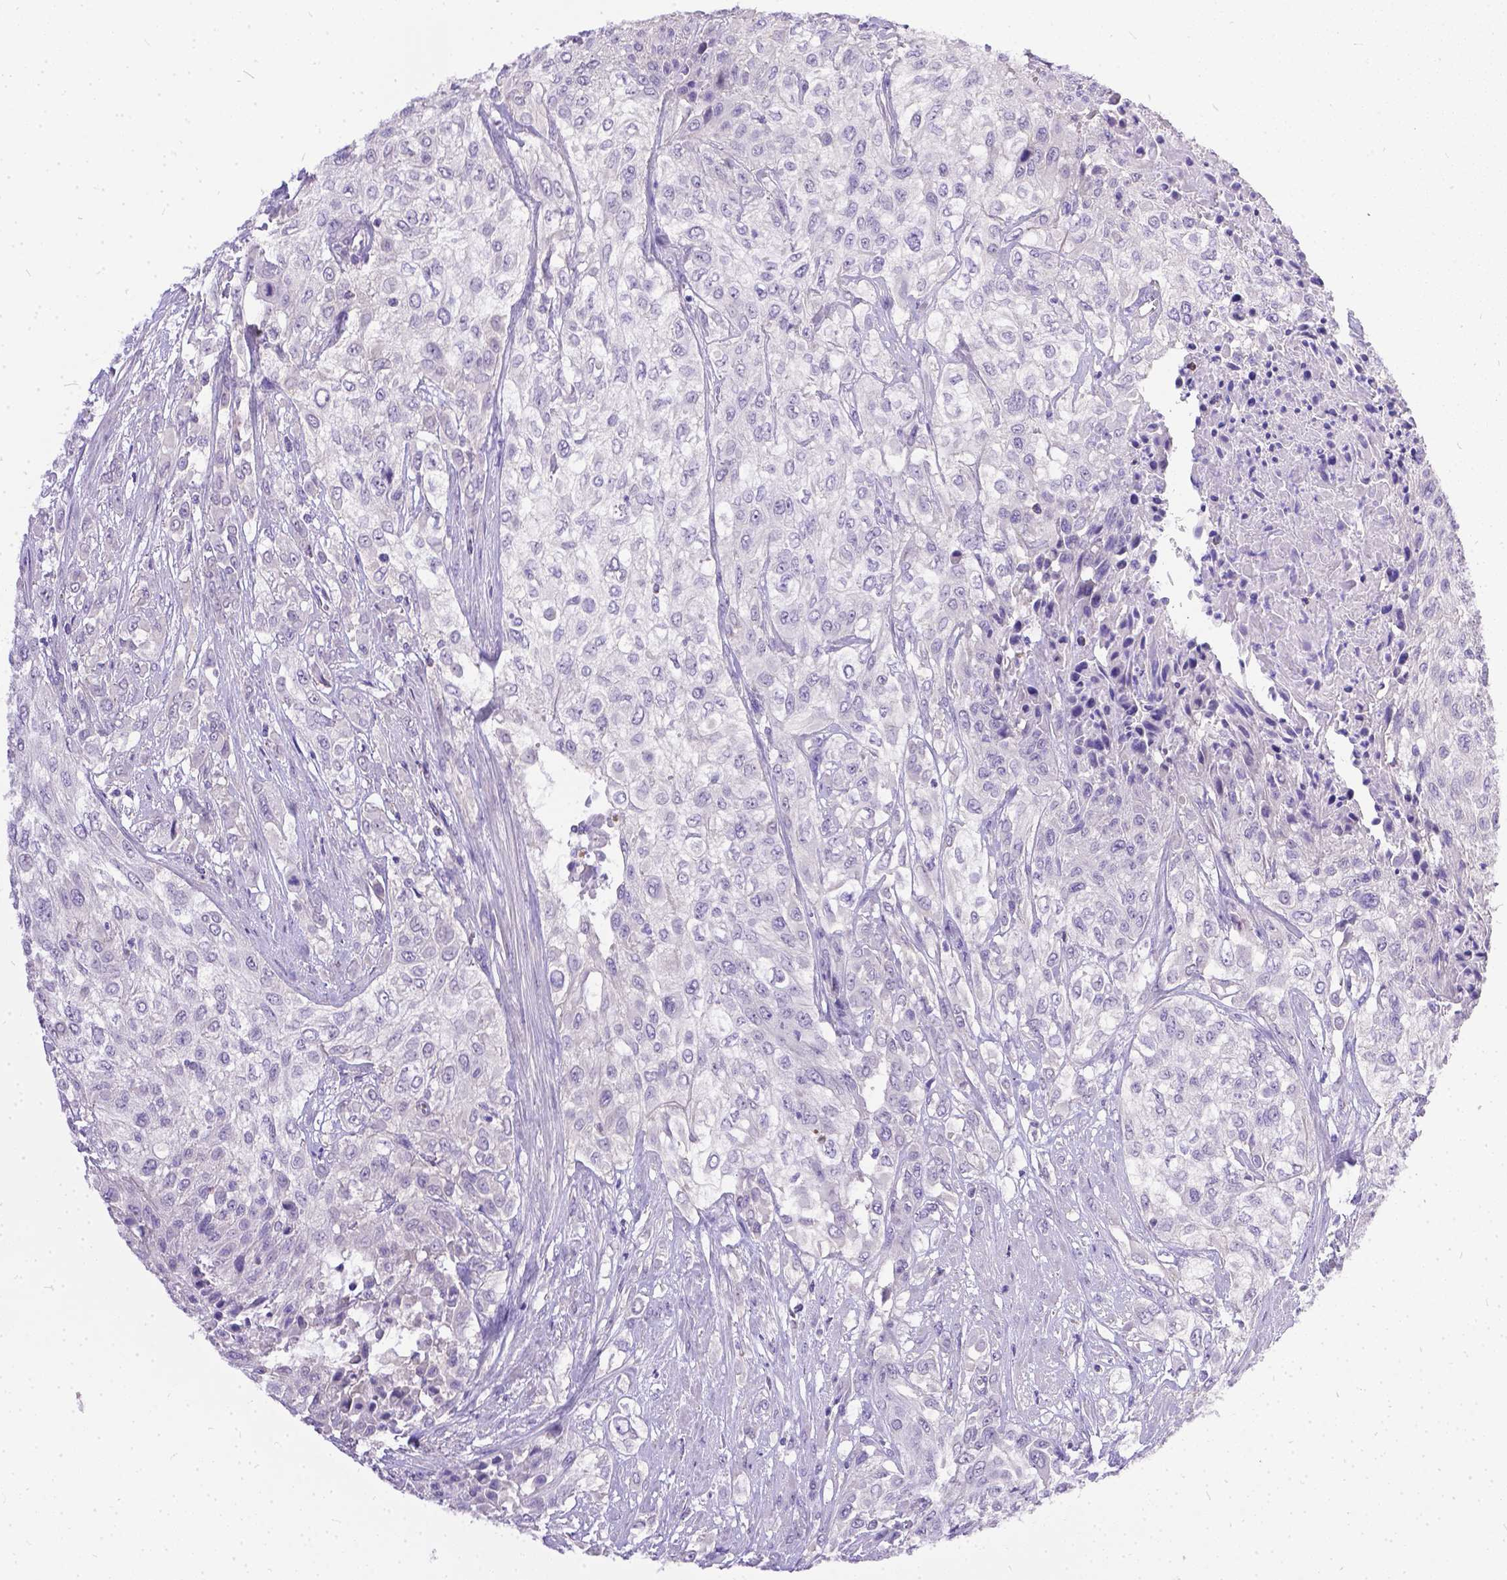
{"staining": {"intensity": "negative", "quantity": "none", "location": "none"}, "tissue": "urothelial cancer", "cell_type": "Tumor cells", "image_type": "cancer", "snomed": [{"axis": "morphology", "description": "Urothelial carcinoma, High grade"}, {"axis": "topography", "description": "Urinary bladder"}], "caption": "This is an immunohistochemistry photomicrograph of urothelial cancer. There is no staining in tumor cells.", "gene": "DLEC1", "patient": {"sex": "male", "age": 57}}